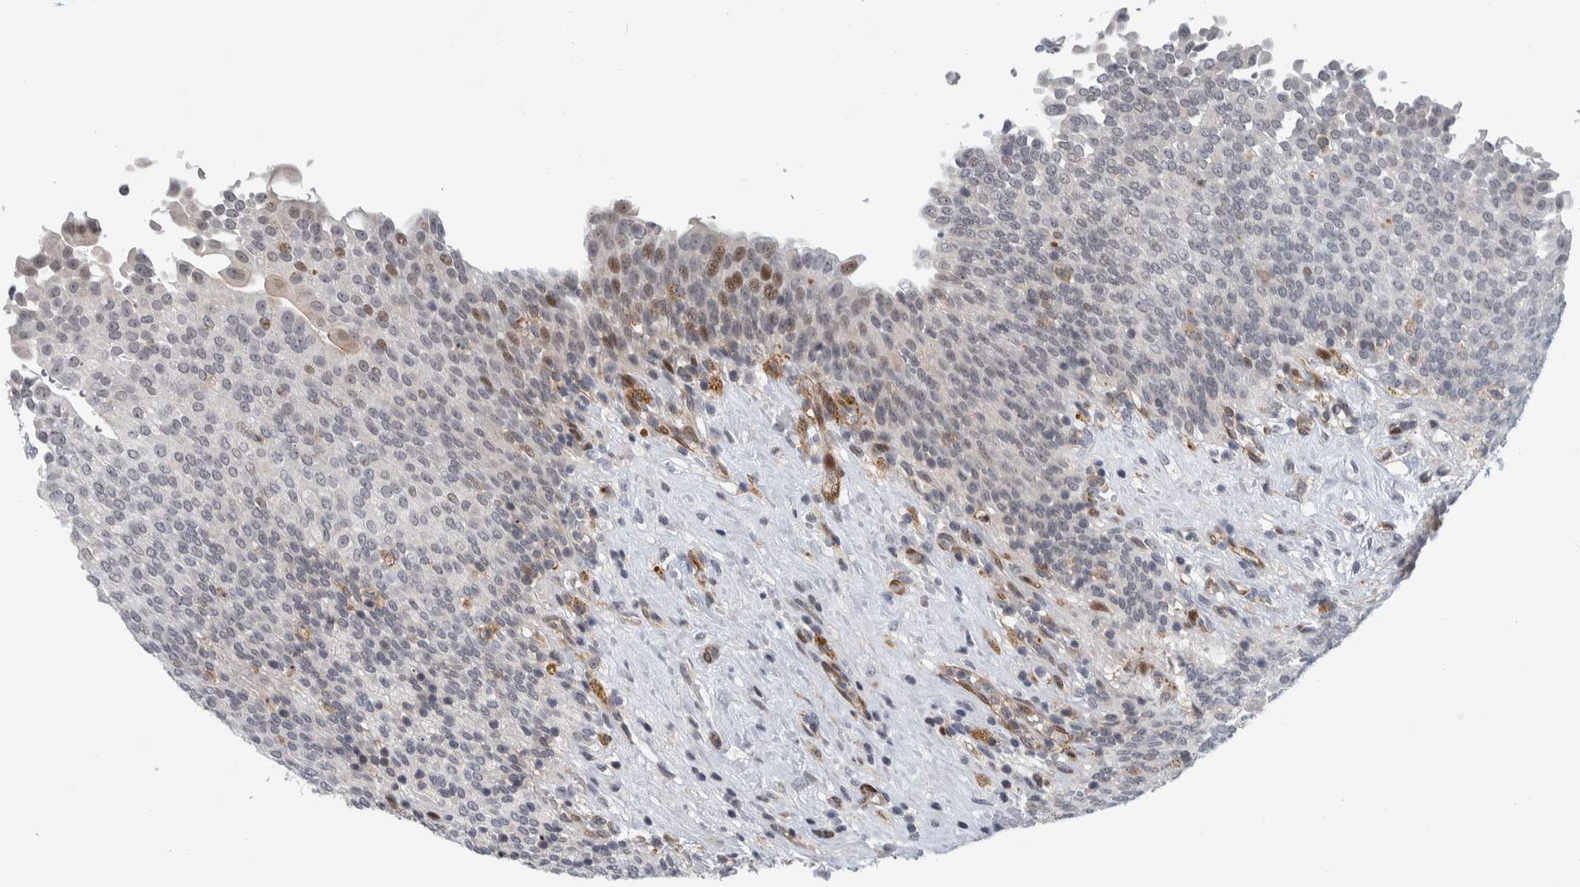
{"staining": {"intensity": "strong", "quantity": "<25%", "location": "nuclear"}, "tissue": "urinary bladder", "cell_type": "Urothelial cells", "image_type": "normal", "snomed": [{"axis": "morphology", "description": "Urothelial carcinoma, High grade"}, {"axis": "topography", "description": "Urinary bladder"}], "caption": "Urinary bladder stained with a brown dye exhibits strong nuclear positive expression in approximately <25% of urothelial cells.", "gene": "MSL1", "patient": {"sex": "male", "age": 46}}